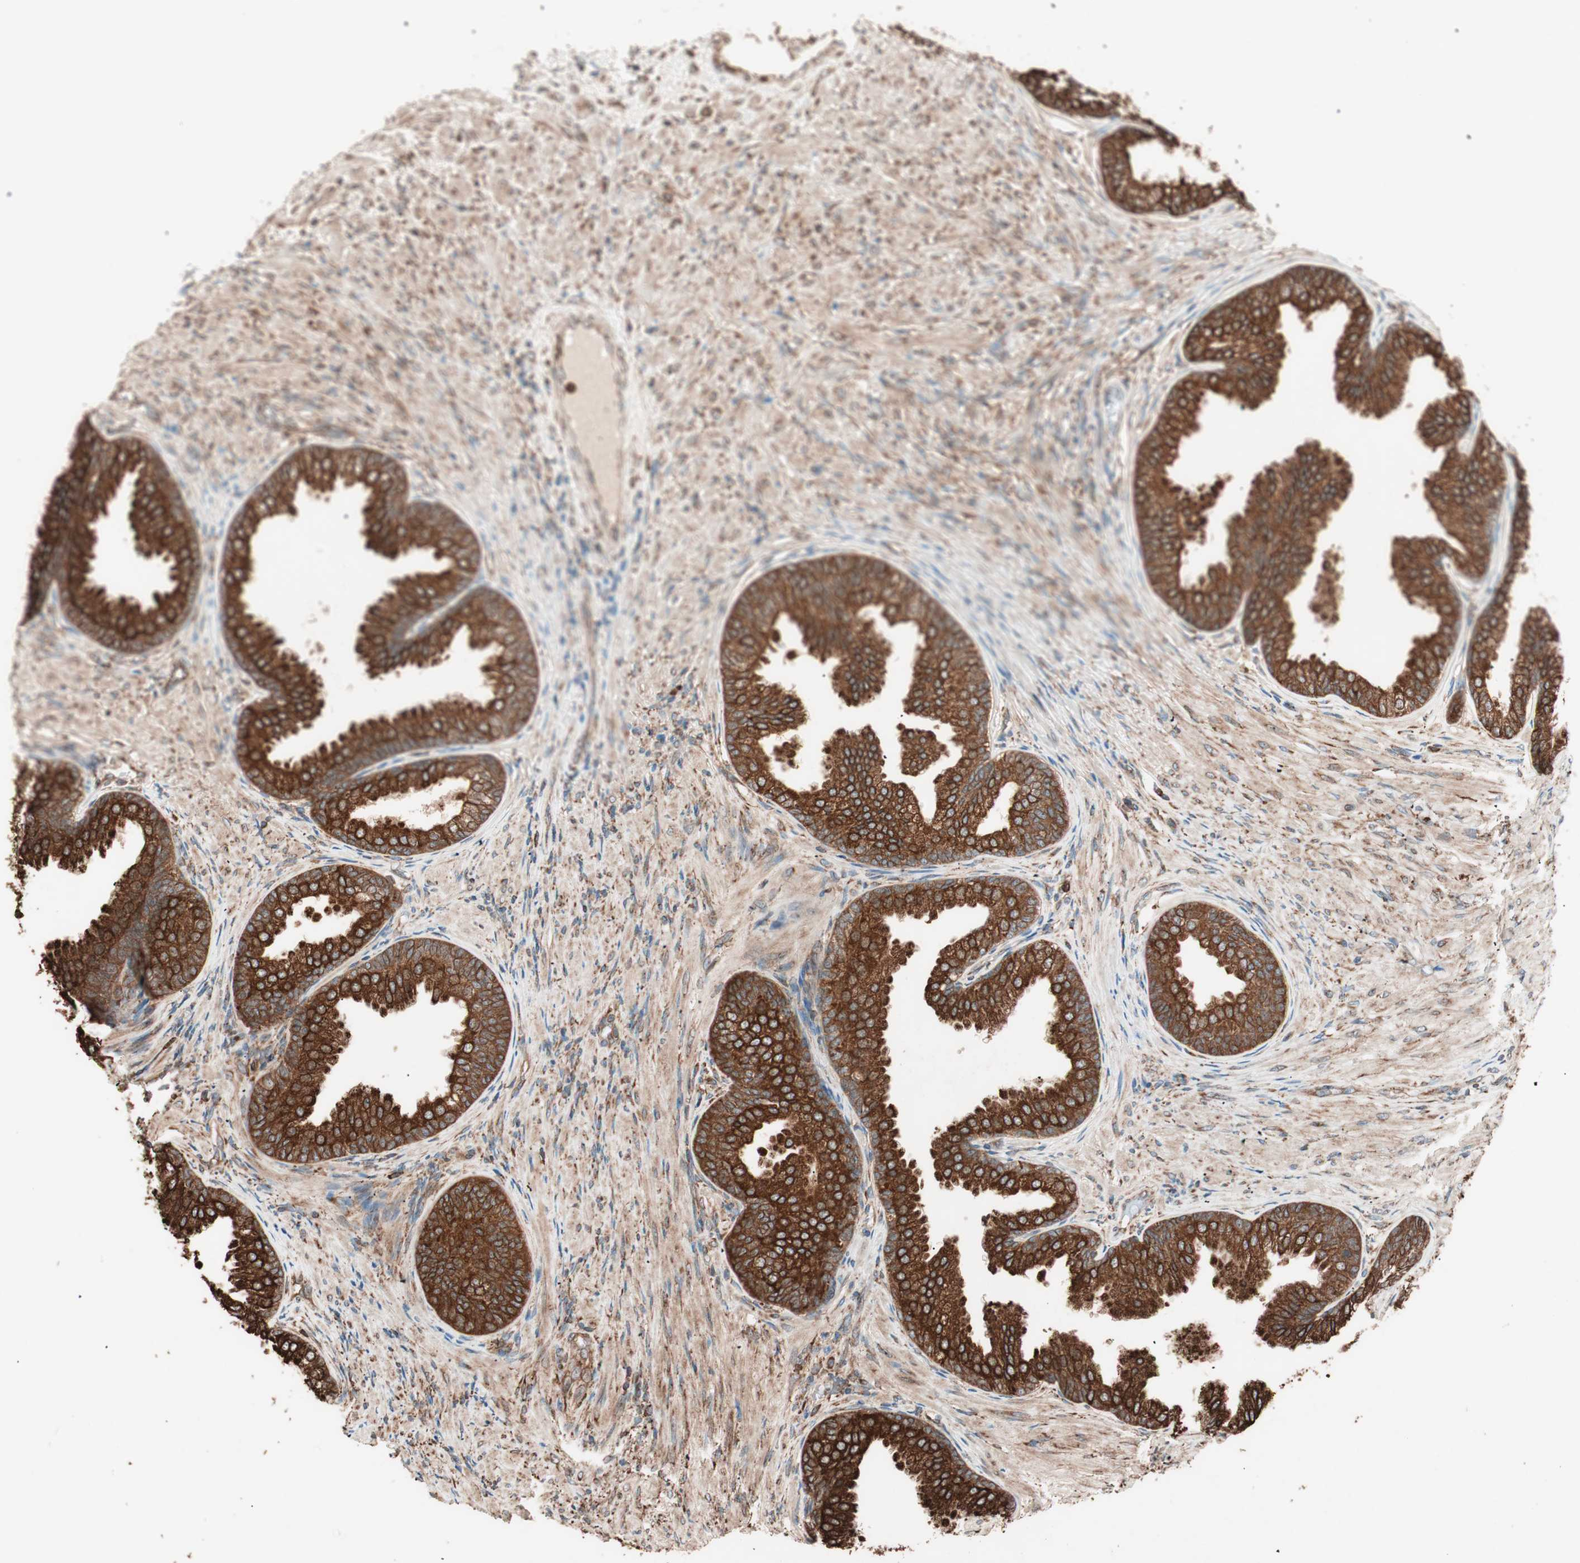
{"staining": {"intensity": "strong", "quantity": ">75%", "location": "cytoplasmic/membranous"}, "tissue": "prostate", "cell_type": "Glandular cells", "image_type": "normal", "snomed": [{"axis": "morphology", "description": "Normal tissue, NOS"}, {"axis": "topography", "description": "Prostate"}], "caption": "This is an image of immunohistochemistry (IHC) staining of normal prostate, which shows strong staining in the cytoplasmic/membranous of glandular cells.", "gene": "VEGFA", "patient": {"sex": "male", "age": 76}}